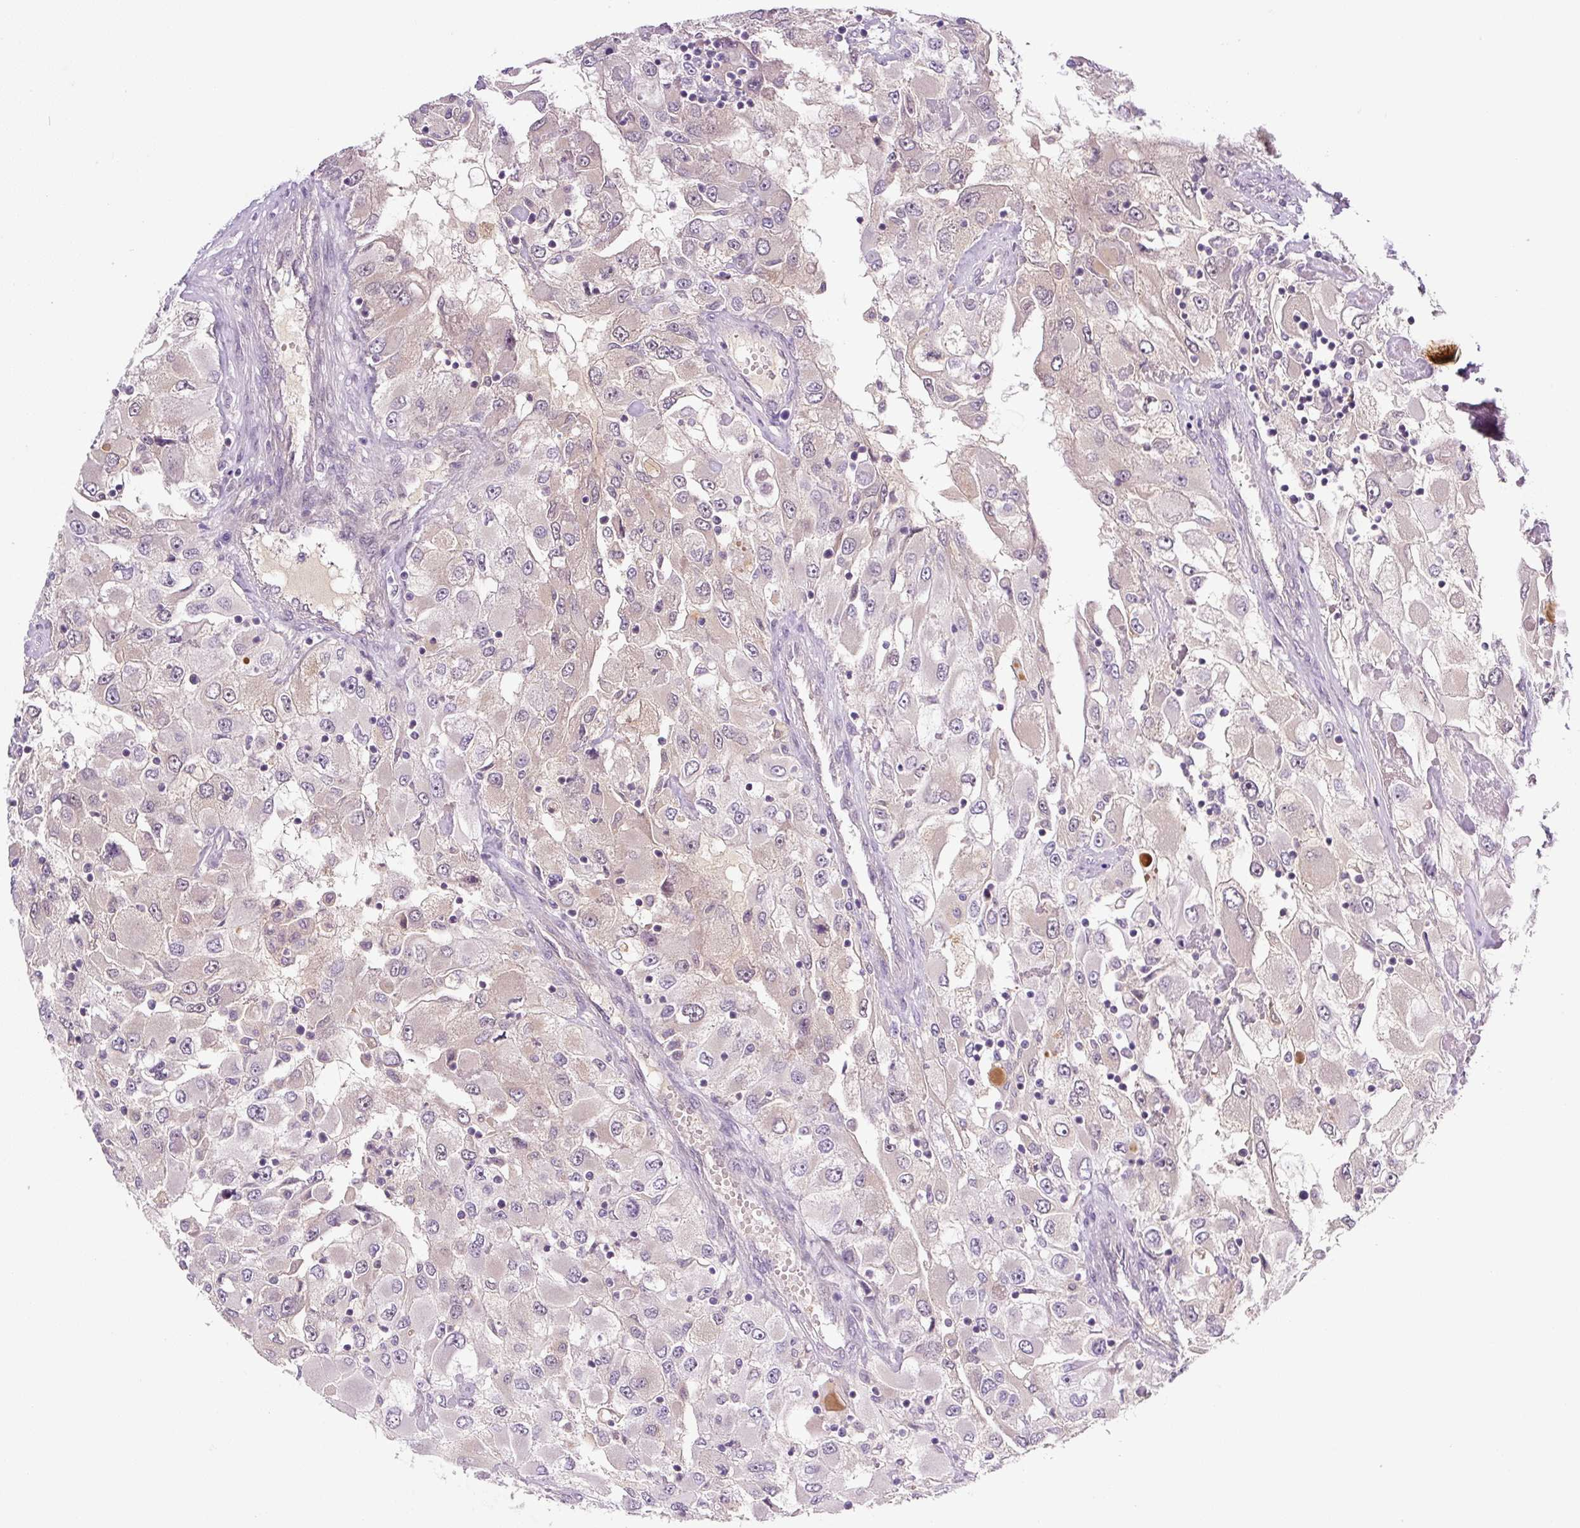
{"staining": {"intensity": "weak", "quantity": "25%-75%", "location": "cytoplasmic/membranous"}, "tissue": "renal cancer", "cell_type": "Tumor cells", "image_type": "cancer", "snomed": [{"axis": "morphology", "description": "Adenocarcinoma, NOS"}, {"axis": "topography", "description": "Kidney"}], "caption": "Weak cytoplasmic/membranous staining for a protein is identified in about 25%-75% of tumor cells of adenocarcinoma (renal) using IHC.", "gene": "PRKAA2", "patient": {"sex": "female", "age": 52}}